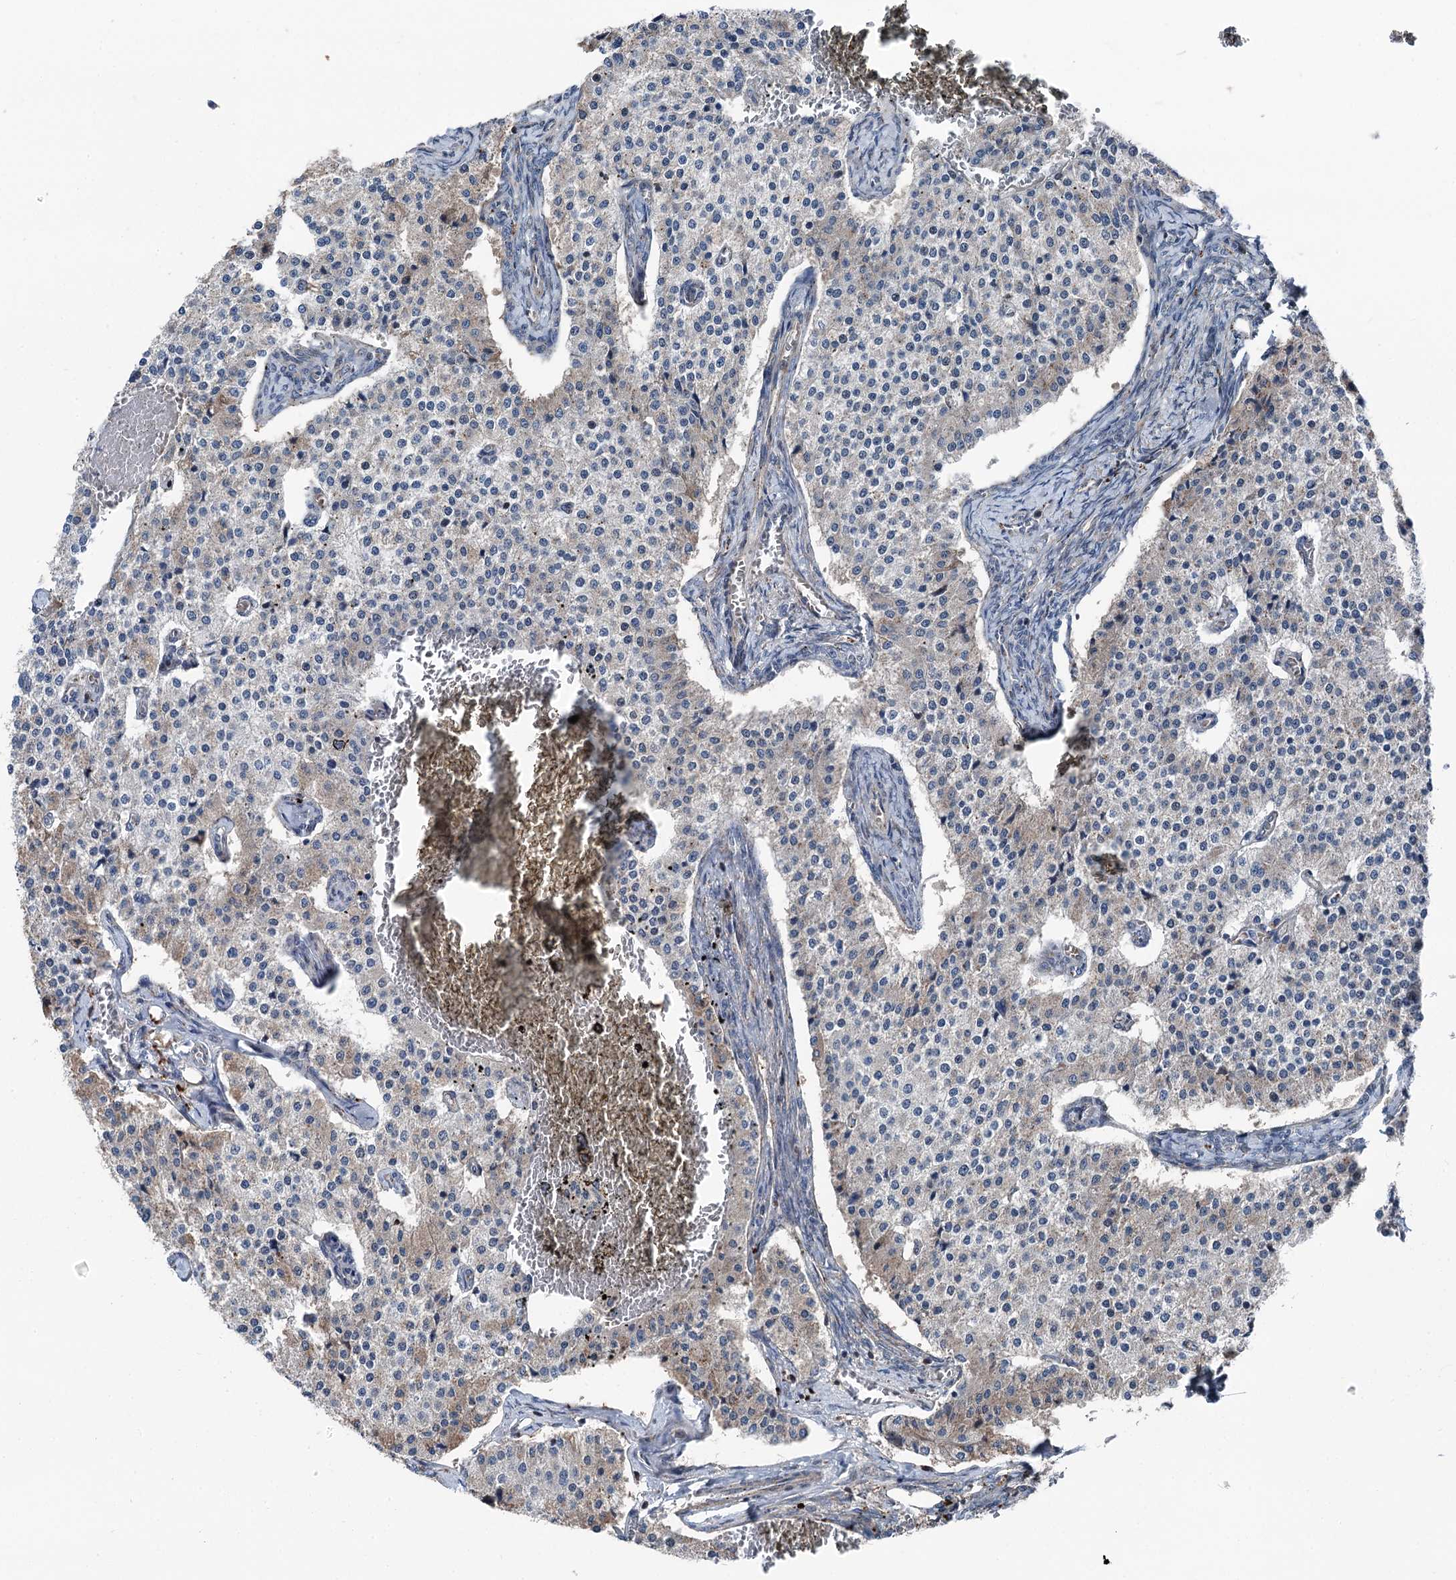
{"staining": {"intensity": "negative", "quantity": "none", "location": "none"}, "tissue": "carcinoid", "cell_type": "Tumor cells", "image_type": "cancer", "snomed": [{"axis": "morphology", "description": "Carcinoid, malignant, NOS"}, {"axis": "topography", "description": "Colon"}], "caption": "This is an immunohistochemistry image of human carcinoid. There is no staining in tumor cells.", "gene": "POLR1D", "patient": {"sex": "female", "age": 52}}